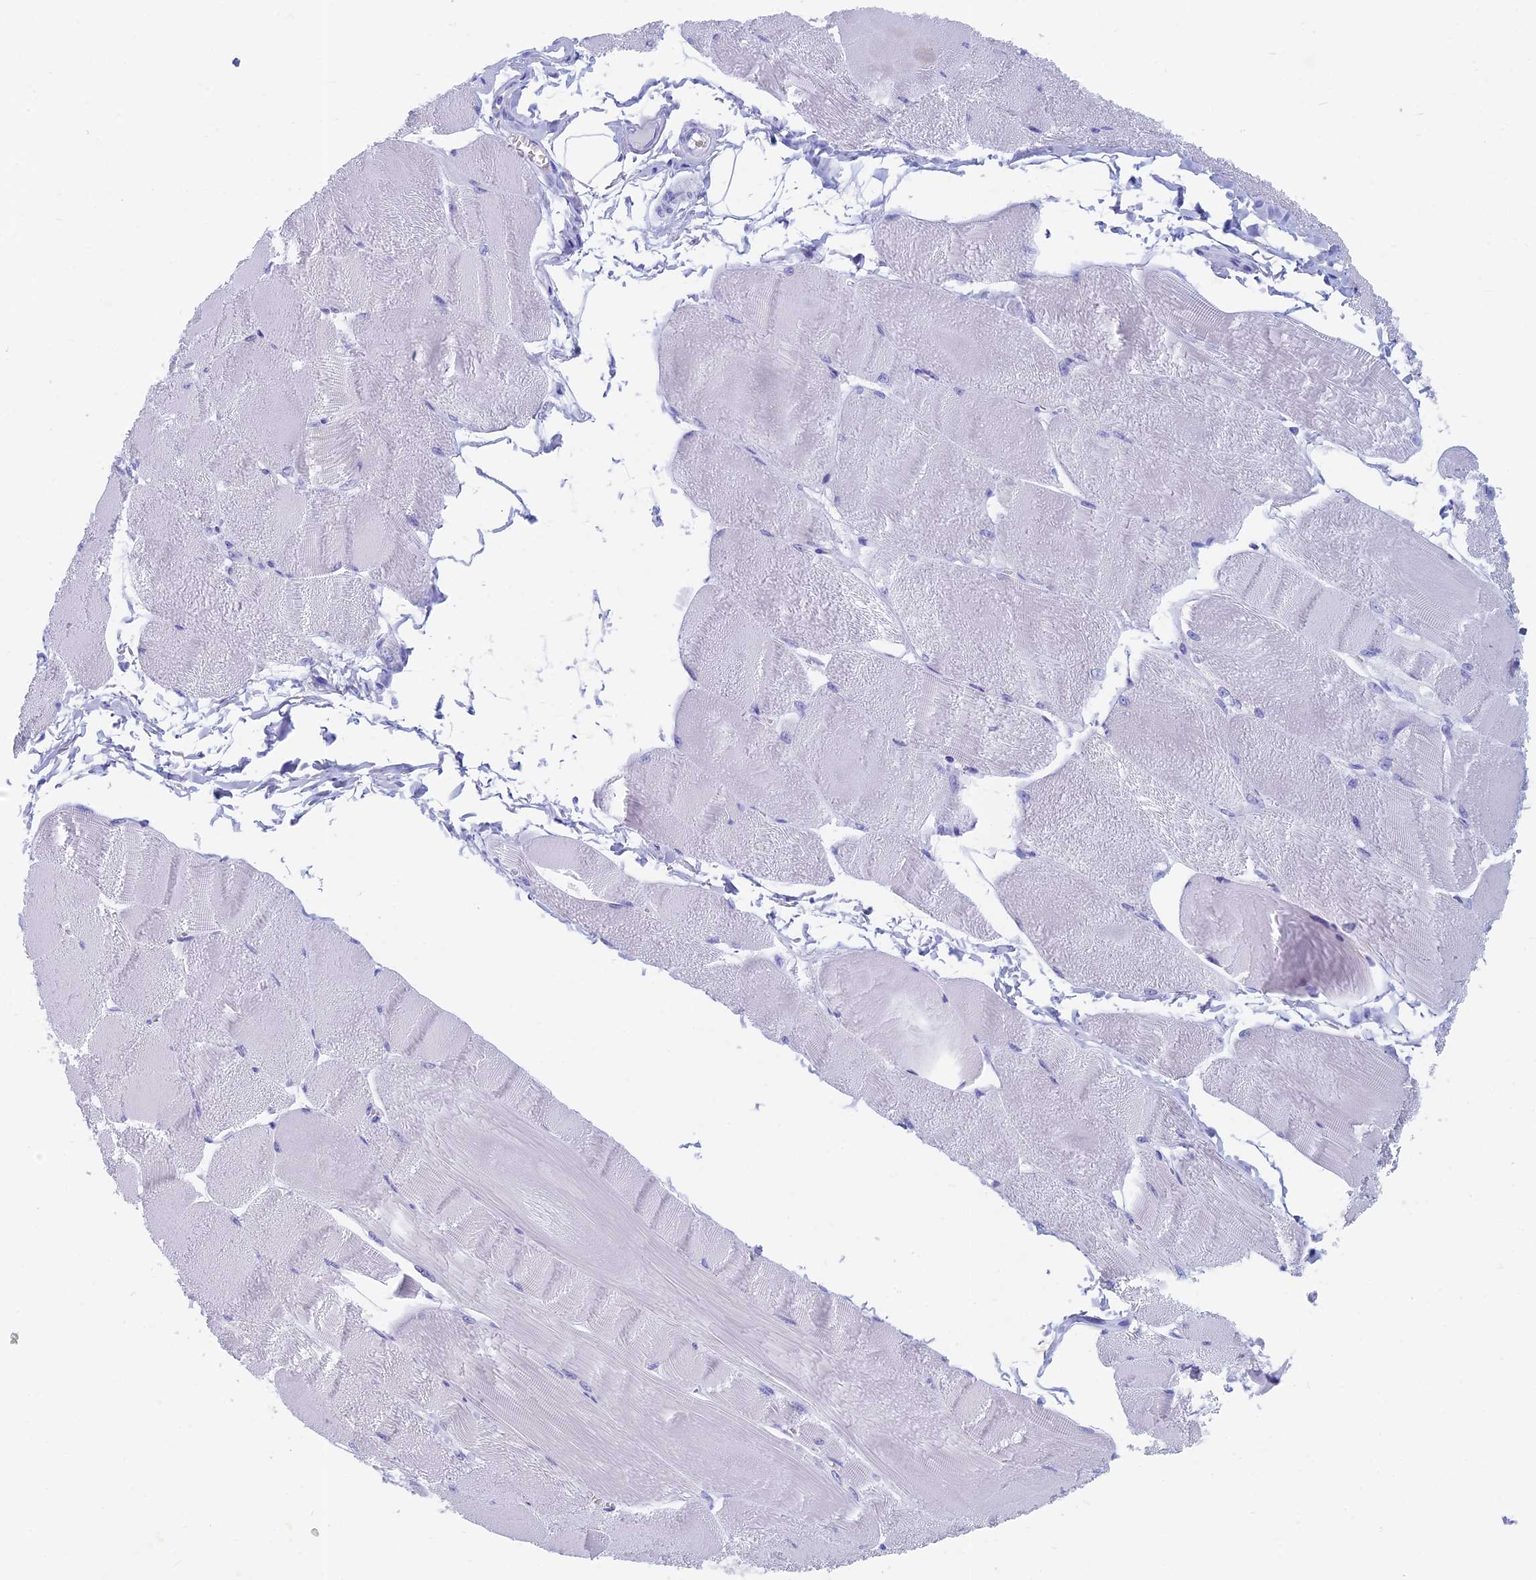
{"staining": {"intensity": "negative", "quantity": "none", "location": "none"}, "tissue": "skeletal muscle", "cell_type": "Myocytes", "image_type": "normal", "snomed": [{"axis": "morphology", "description": "Normal tissue, NOS"}, {"axis": "morphology", "description": "Basal cell carcinoma"}, {"axis": "topography", "description": "Skeletal muscle"}], "caption": "Immunohistochemistry image of normal skeletal muscle: skeletal muscle stained with DAB (3,3'-diaminobenzidine) shows no significant protein staining in myocytes.", "gene": "CAPS", "patient": {"sex": "female", "age": 64}}